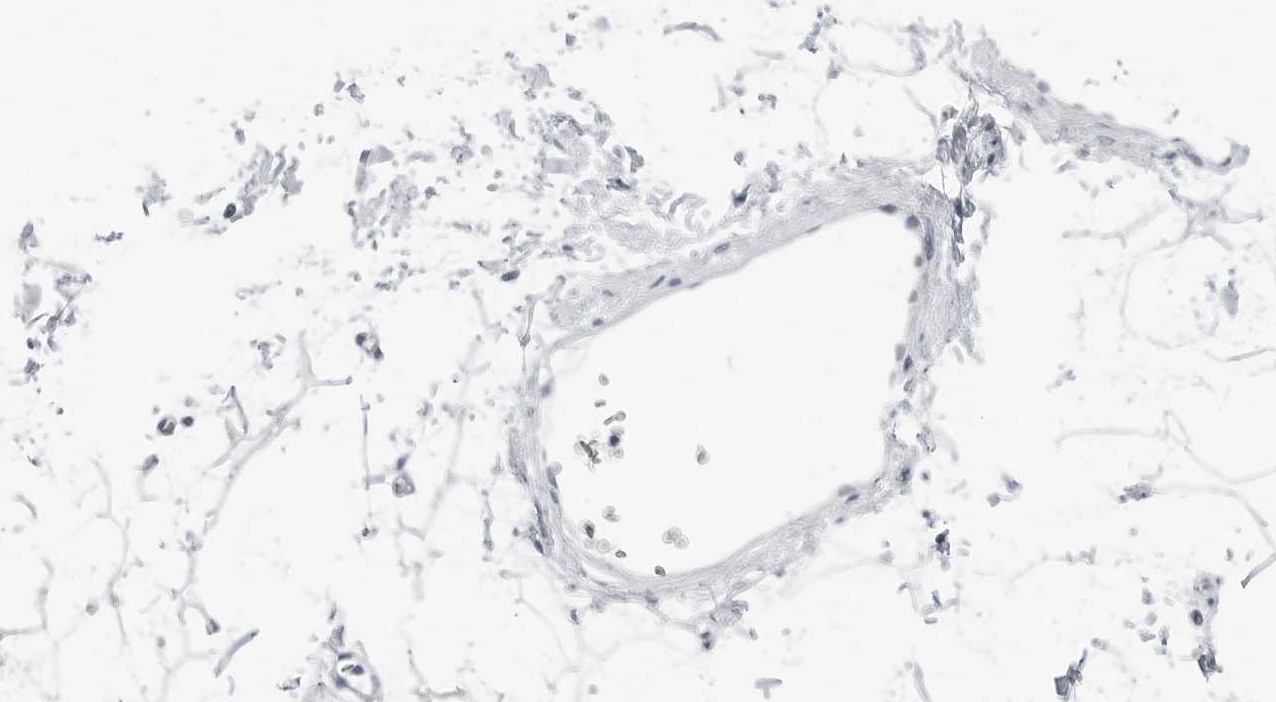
{"staining": {"intensity": "negative", "quantity": "none", "location": "none"}, "tissue": "adipose tissue", "cell_type": "Adipocytes", "image_type": "normal", "snomed": [{"axis": "morphology", "description": "Normal tissue, NOS"}, {"axis": "topography", "description": "Soft tissue"}], "caption": "High magnification brightfield microscopy of benign adipose tissue stained with DAB (brown) and counterstained with hematoxylin (blue): adipocytes show no significant expression. Nuclei are stained in blue.", "gene": "XIRP1", "patient": {"sex": "male", "age": 72}}